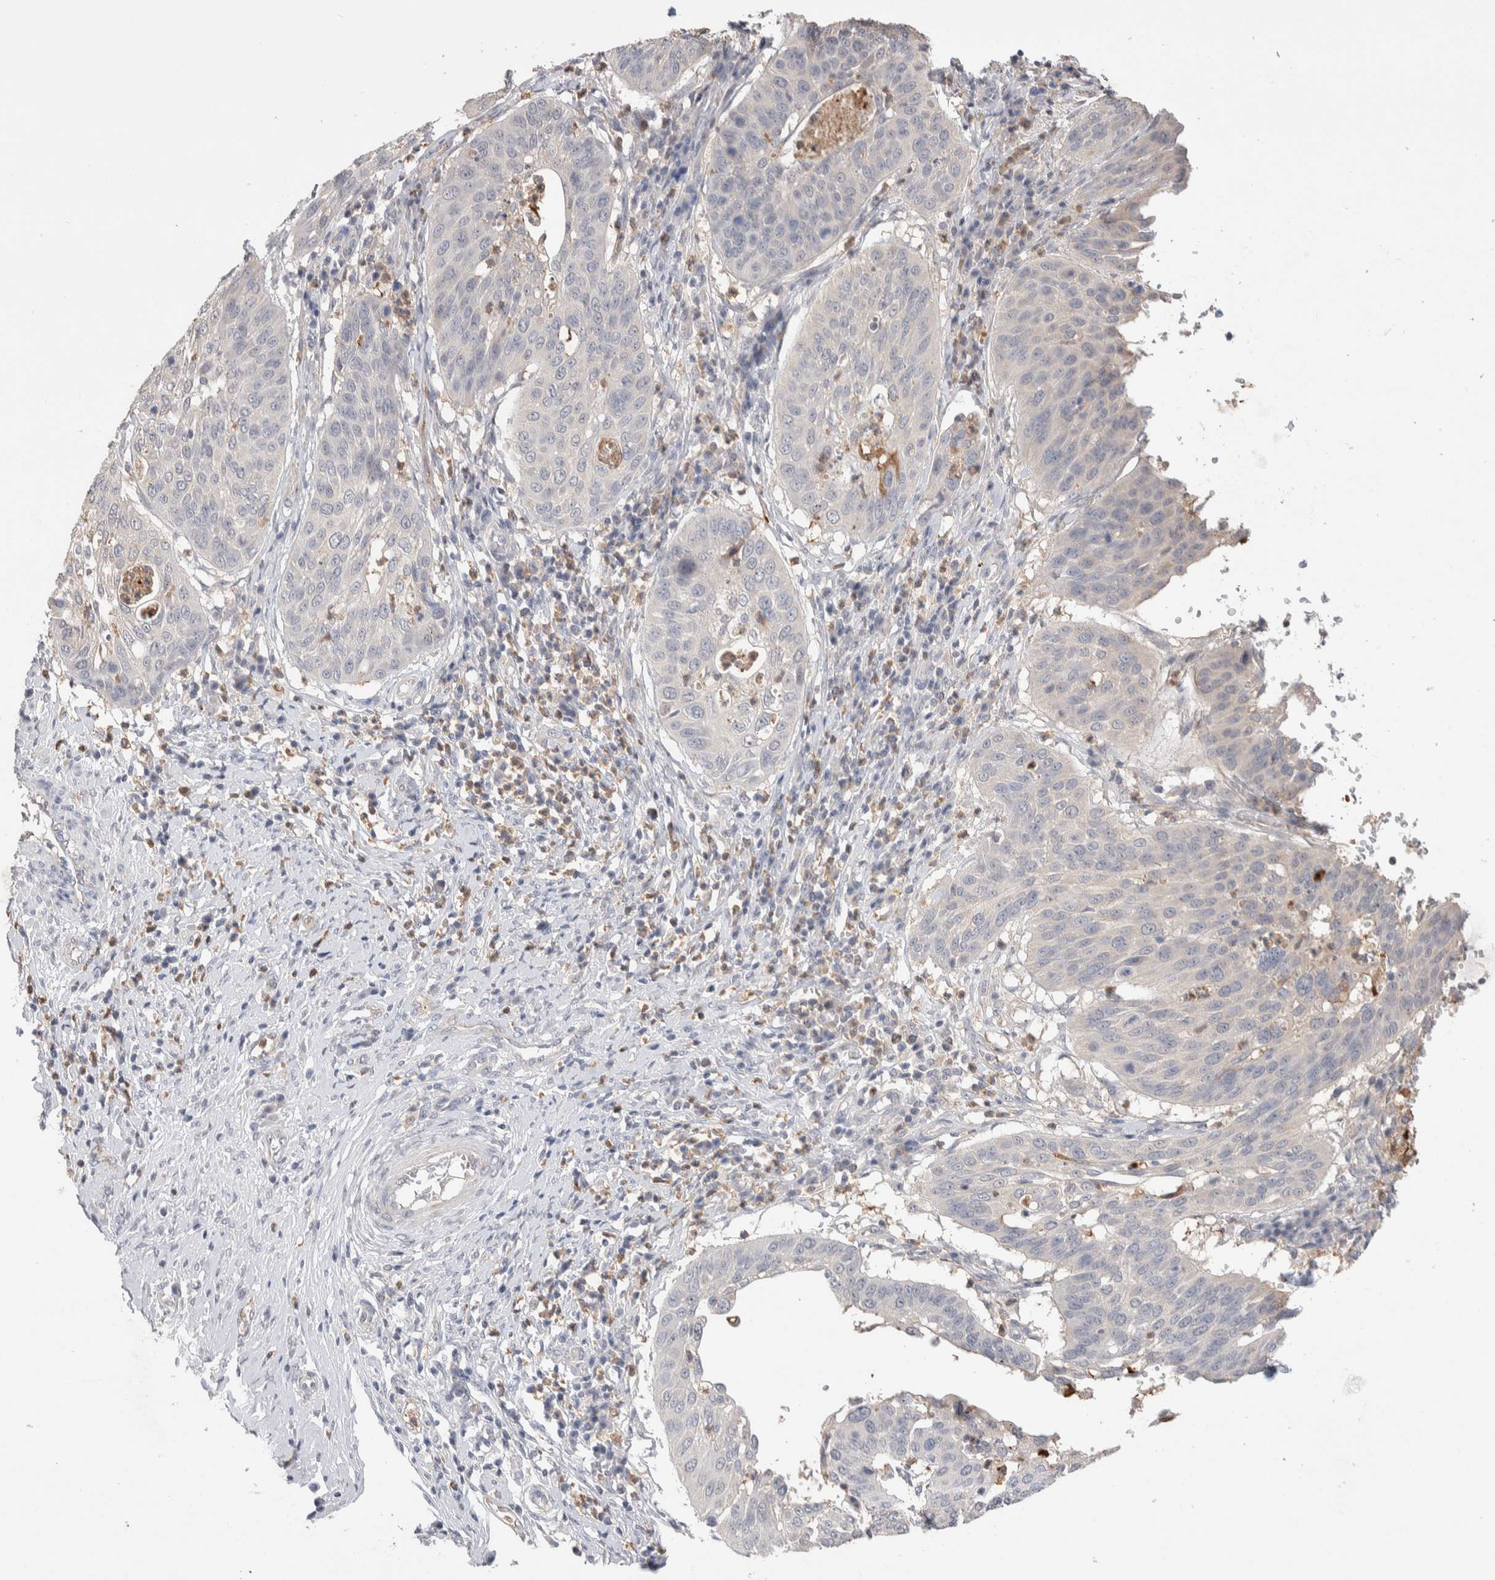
{"staining": {"intensity": "negative", "quantity": "none", "location": "none"}, "tissue": "cervical cancer", "cell_type": "Tumor cells", "image_type": "cancer", "snomed": [{"axis": "morphology", "description": "Normal tissue, NOS"}, {"axis": "morphology", "description": "Squamous cell carcinoma, NOS"}, {"axis": "topography", "description": "Cervix"}], "caption": "DAB immunohistochemical staining of squamous cell carcinoma (cervical) demonstrates no significant staining in tumor cells.", "gene": "FFAR2", "patient": {"sex": "female", "age": 39}}